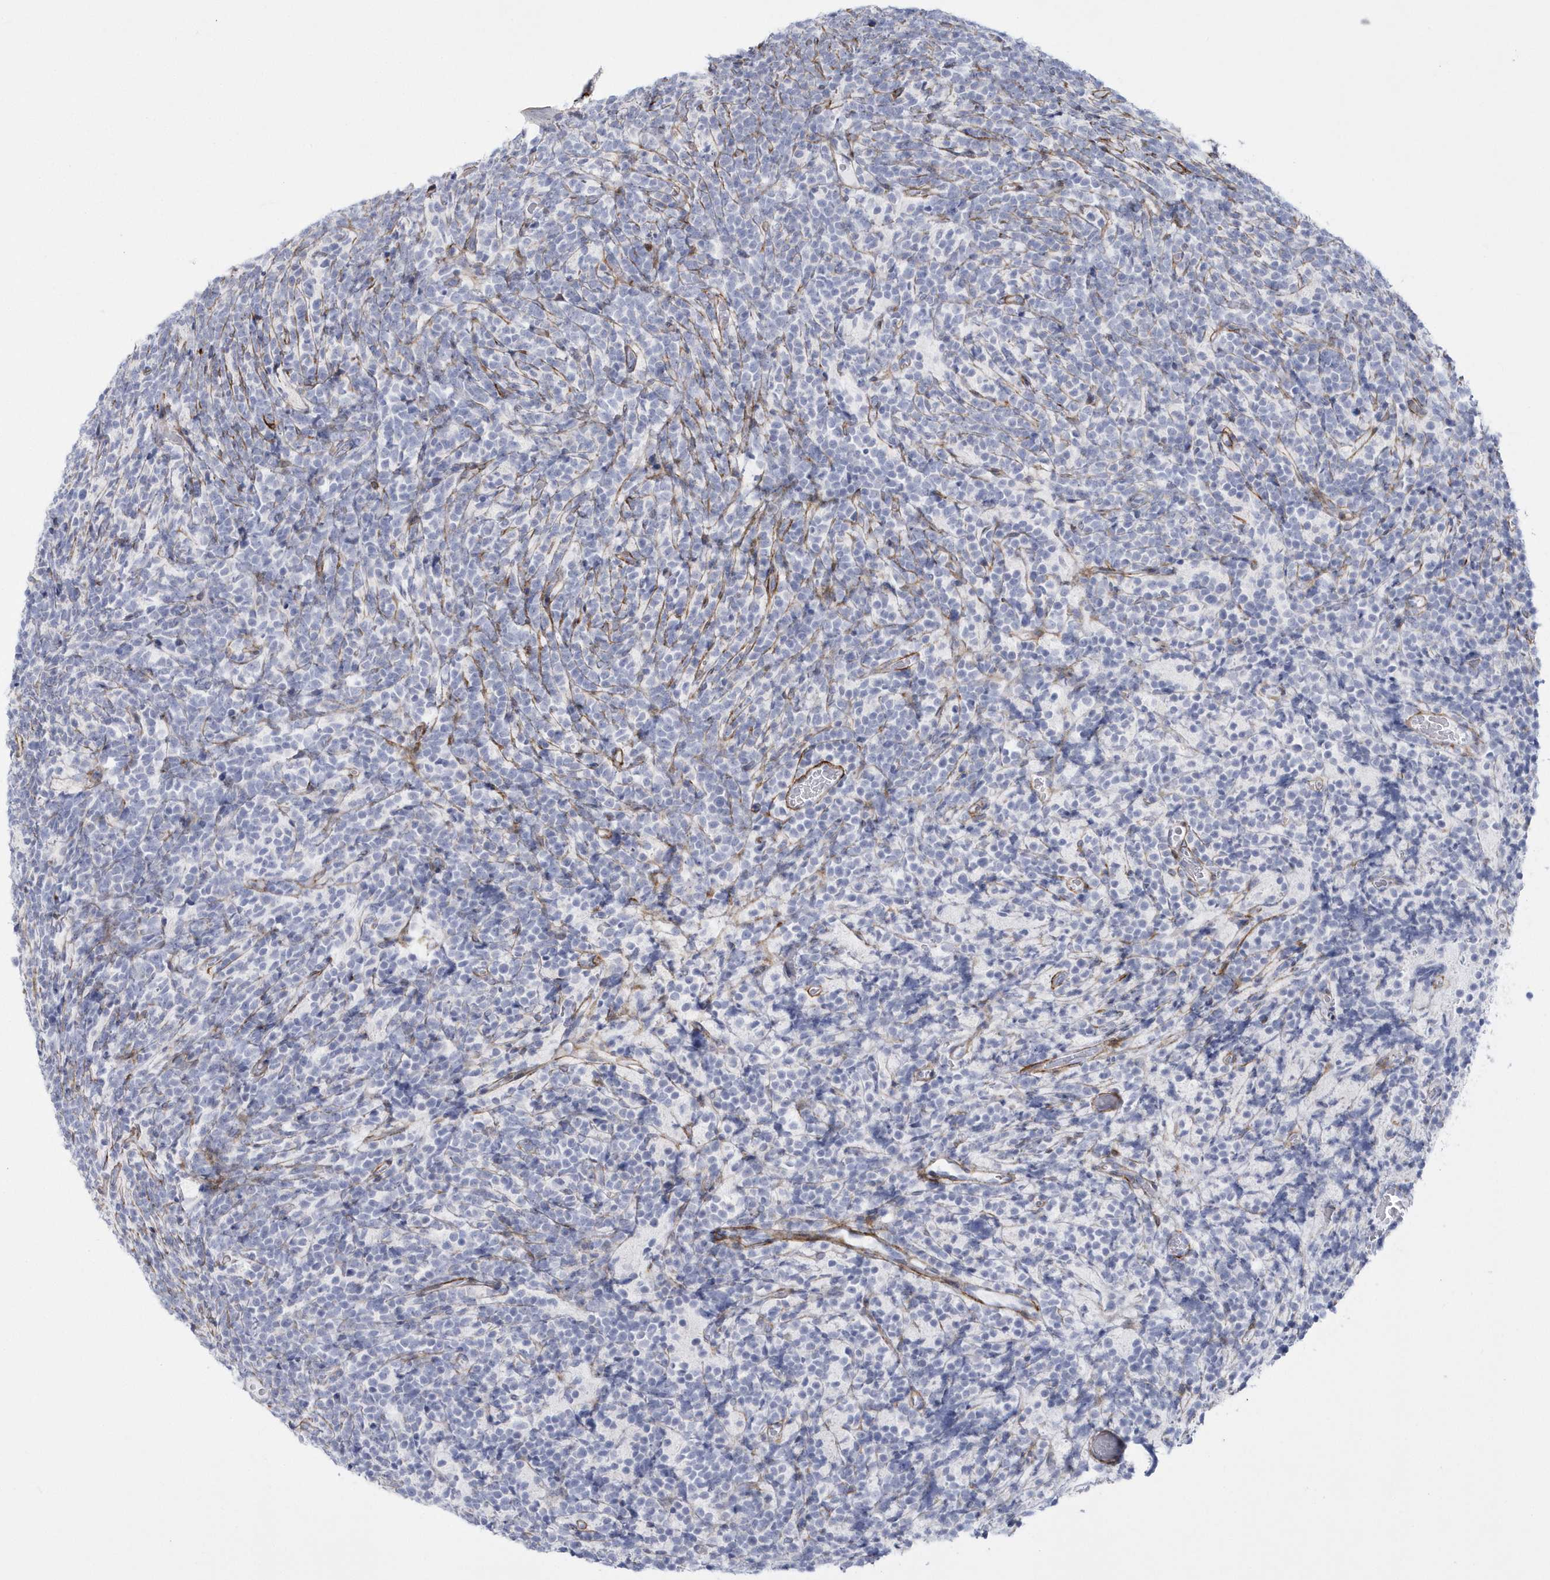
{"staining": {"intensity": "negative", "quantity": "none", "location": "none"}, "tissue": "glioma", "cell_type": "Tumor cells", "image_type": "cancer", "snomed": [{"axis": "morphology", "description": "Glioma, malignant, Low grade"}, {"axis": "topography", "description": "Brain"}], "caption": "This is a photomicrograph of immunohistochemistry staining of malignant glioma (low-grade), which shows no expression in tumor cells.", "gene": "WDR27", "patient": {"sex": "female", "age": 1}}